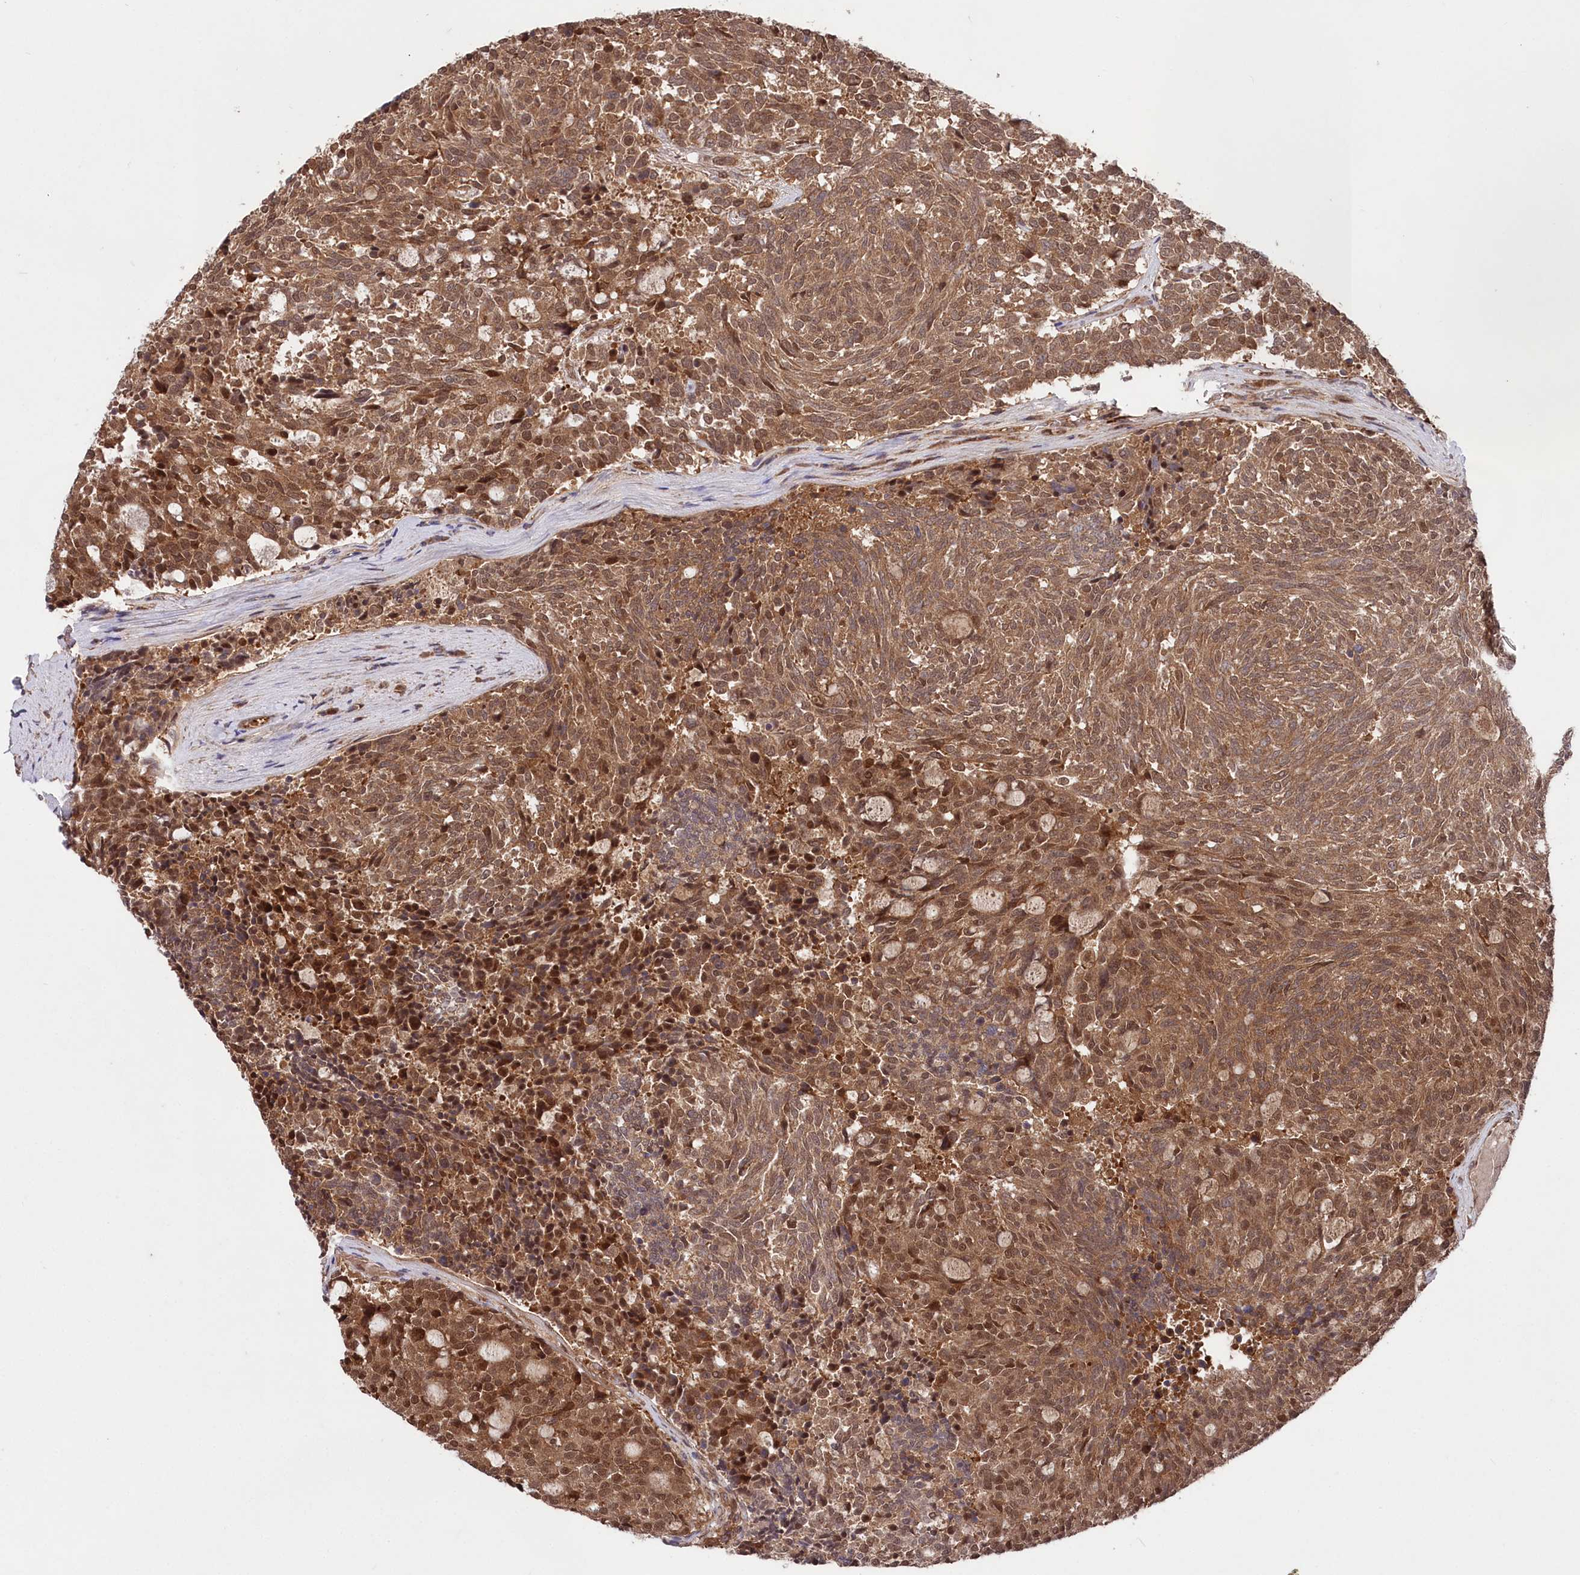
{"staining": {"intensity": "strong", "quantity": ">75%", "location": "cytoplasmic/membranous,nuclear"}, "tissue": "carcinoid", "cell_type": "Tumor cells", "image_type": "cancer", "snomed": [{"axis": "morphology", "description": "Carcinoid, malignant, NOS"}, {"axis": "topography", "description": "Pancreas"}], "caption": "Brown immunohistochemical staining in human carcinoid demonstrates strong cytoplasmic/membranous and nuclear expression in approximately >75% of tumor cells. (Stains: DAB (3,3'-diaminobenzidine) in brown, nuclei in blue, Microscopy: brightfield microscopy at high magnification).", "gene": "PSMA1", "patient": {"sex": "female", "age": 54}}